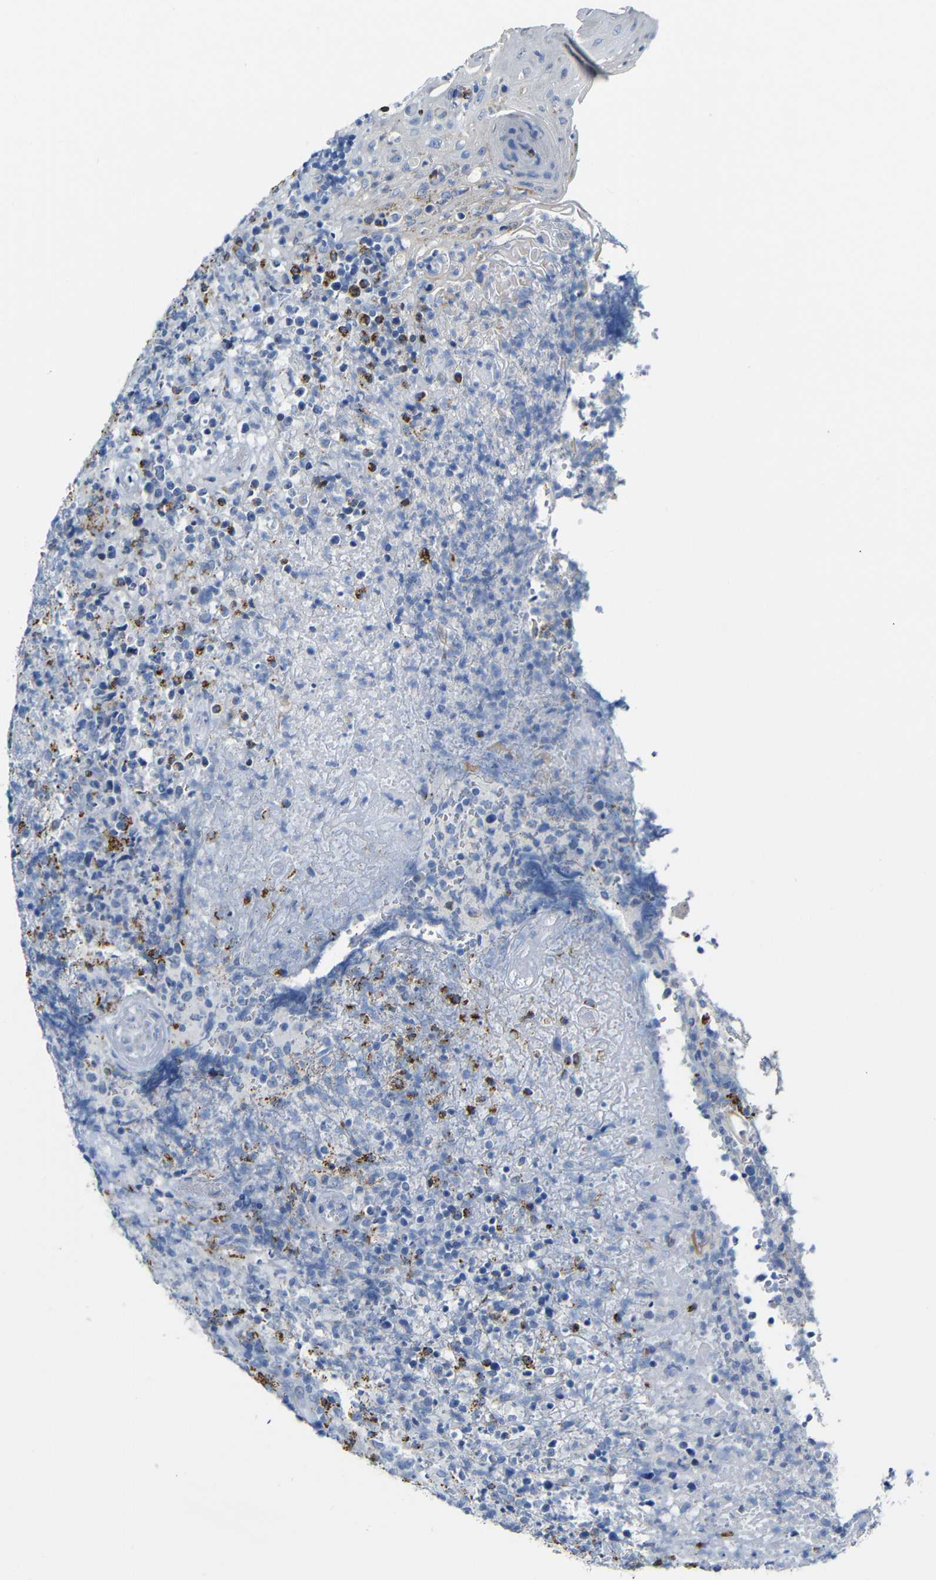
{"staining": {"intensity": "negative", "quantity": "none", "location": "none"}, "tissue": "lymphoma", "cell_type": "Tumor cells", "image_type": "cancer", "snomed": [{"axis": "morphology", "description": "Malignant lymphoma, non-Hodgkin's type, High grade"}, {"axis": "topography", "description": "Tonsil"}], "caption": "Lymphoma stained for a protein using IHC exhibits no expression tumor cells.", "gene": "C15orf48", "patient": {"sex": "female", "age": 36}}